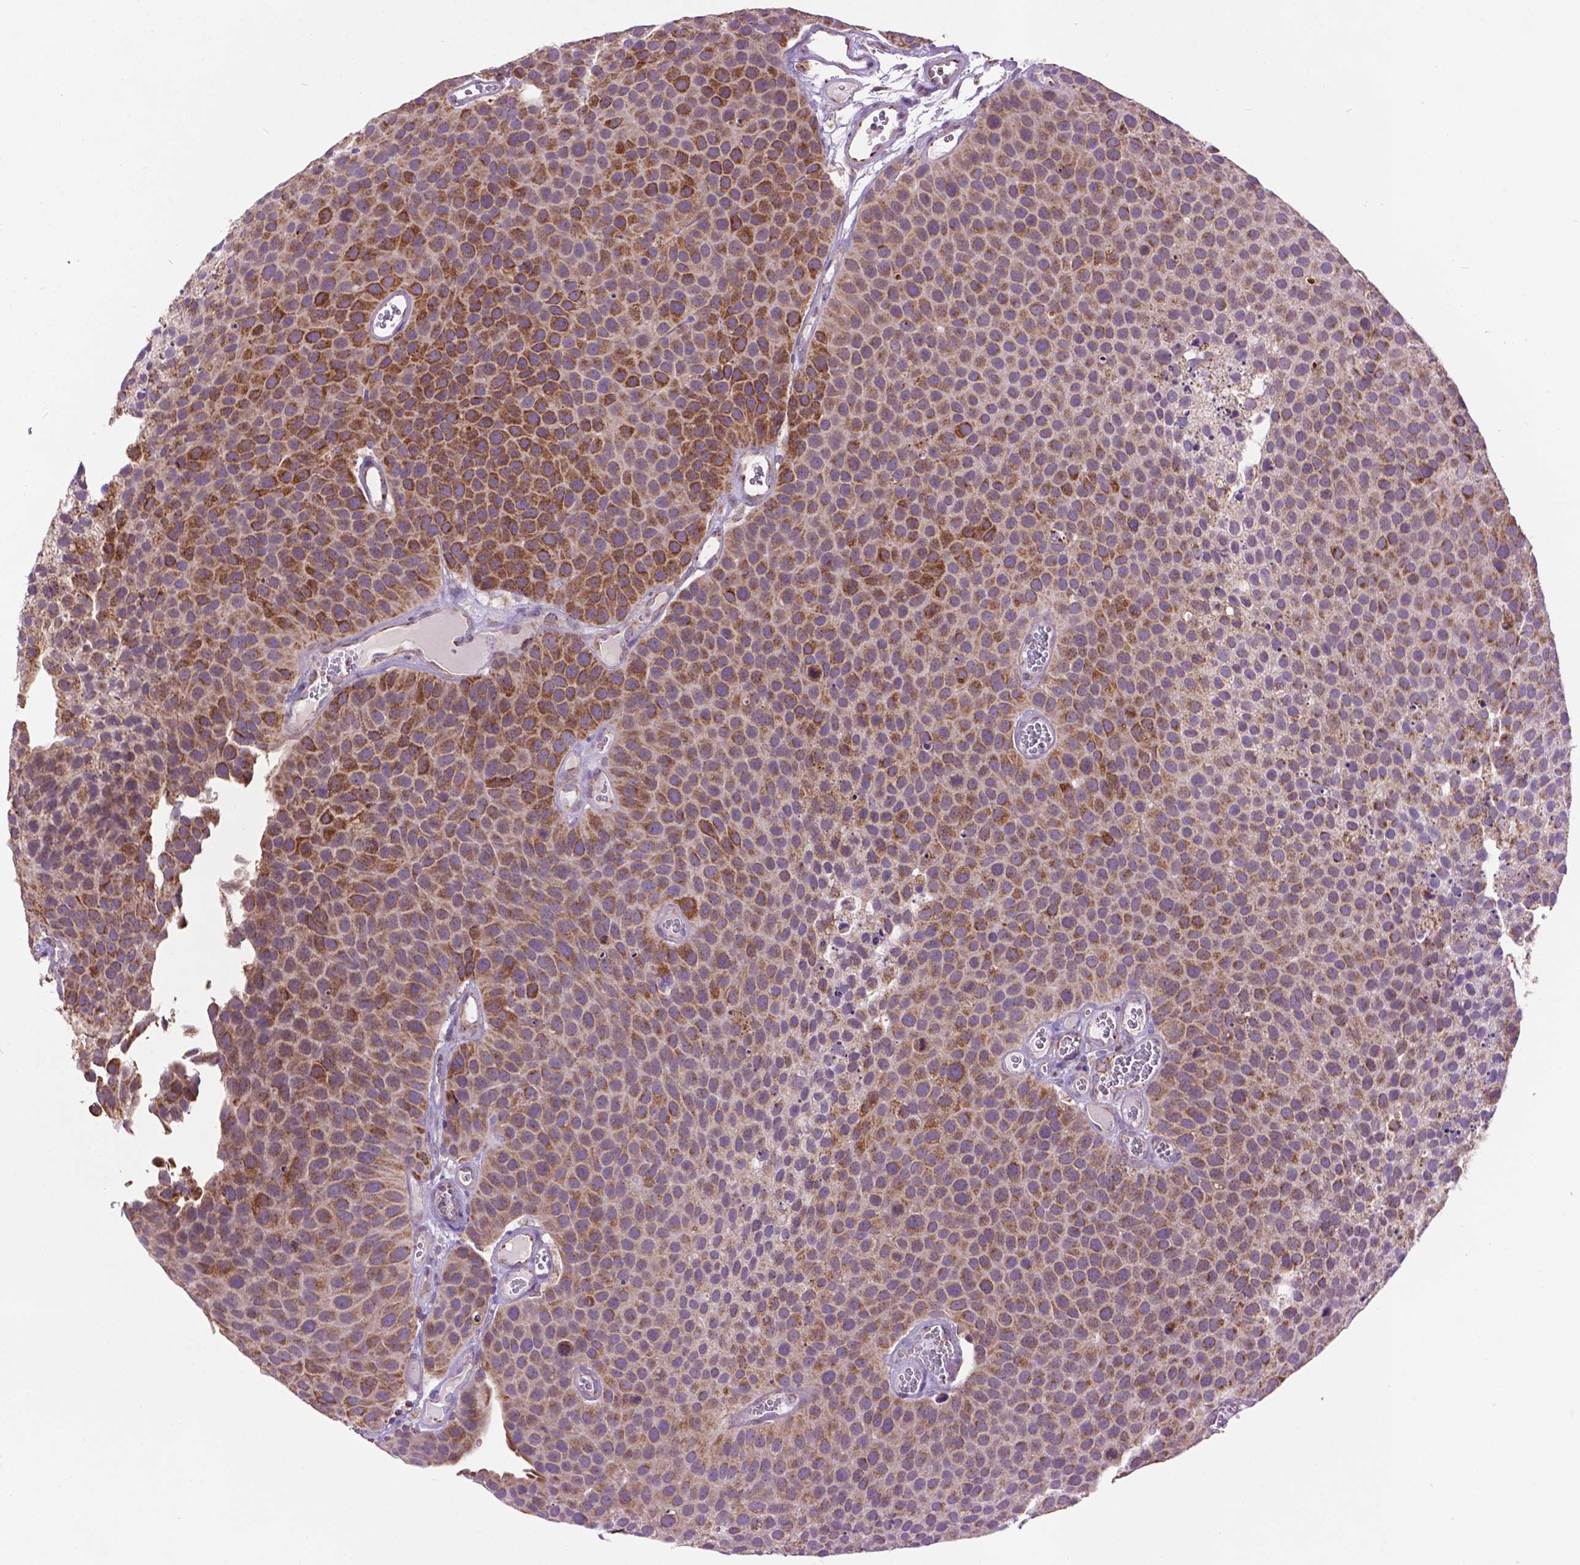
{"staining": {"intensity": "strong", "quantity": "25%-75%", "location": "cytoplasmic/membranous"}, "tissue": "urothelial cancer", "cell_type": "Tumor cells", "image_type": "cancer", "snomed": [{"axis": "morphology", "description": "Urothelial carcinoma, Low grade"}, {"axis": "topography", "description": "Urinary bladder"}], "caption": "Human urothelial cancer stained for a protein (brown) reveals strong cytoplasmic/membranous positive positivity in approximately 25%-75% of tumor cells.", "gene": "PYCR3", "patient": {"sex": "female", "age": 69}}